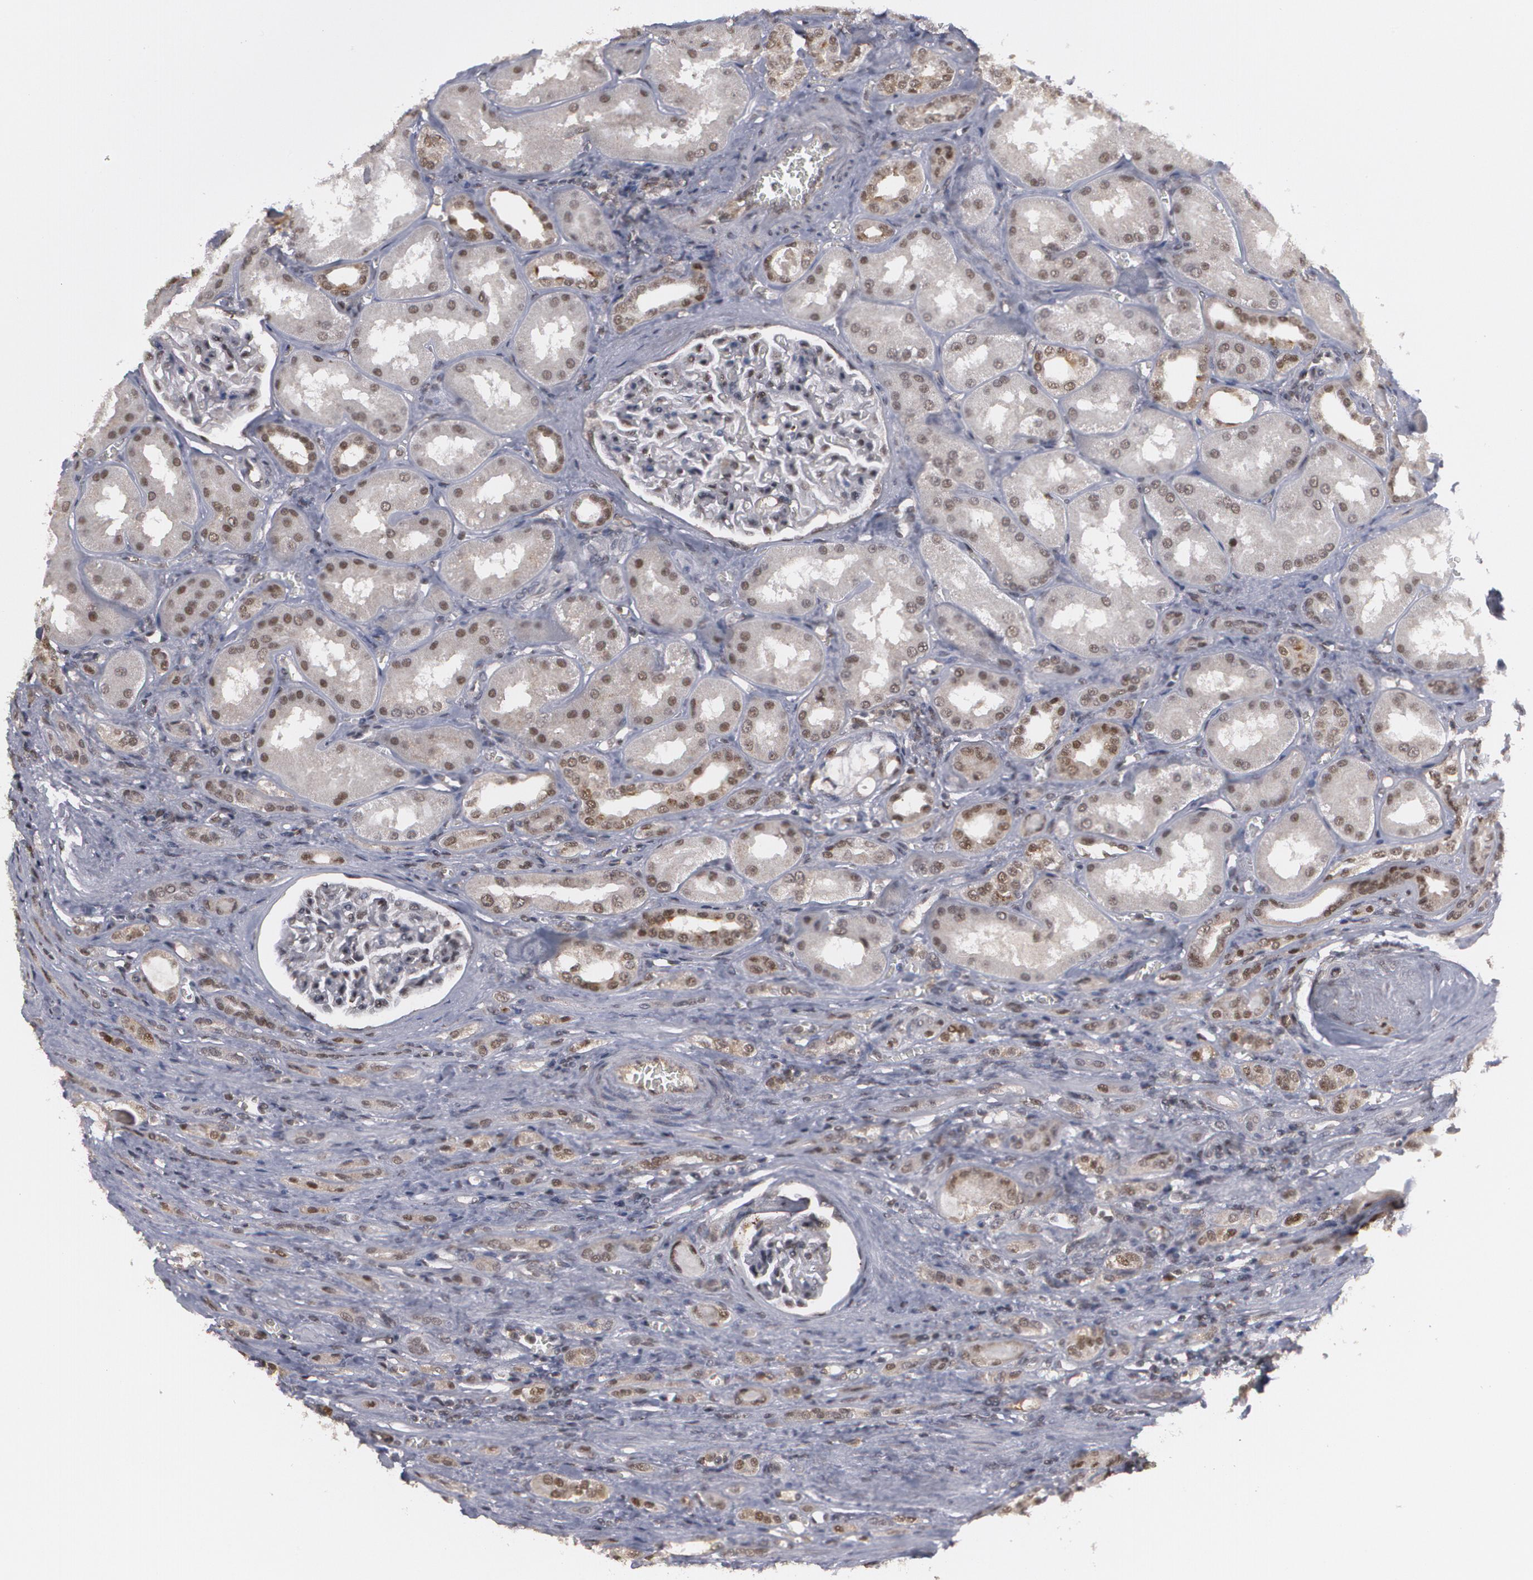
{"staining": {"intensity": "moderate", "quantity": ">75%", "location": "nuclear"}, "tissue": "renal cancer", "cell_type": "Tumor cells", "image_type": "cancer", "snomed": [{"axis": "morphology", "description": "Adenocarcinoma, NOS"}, {"axis": "topography", "description": "Kidney"}], "caption": "The image reveals a brown stain indicating the presence of a protein in the nuclear of tumor cells in renal adenocarcinoma.", "gene": "INTS6", "patient": {"sex": "male", "age": 46}}